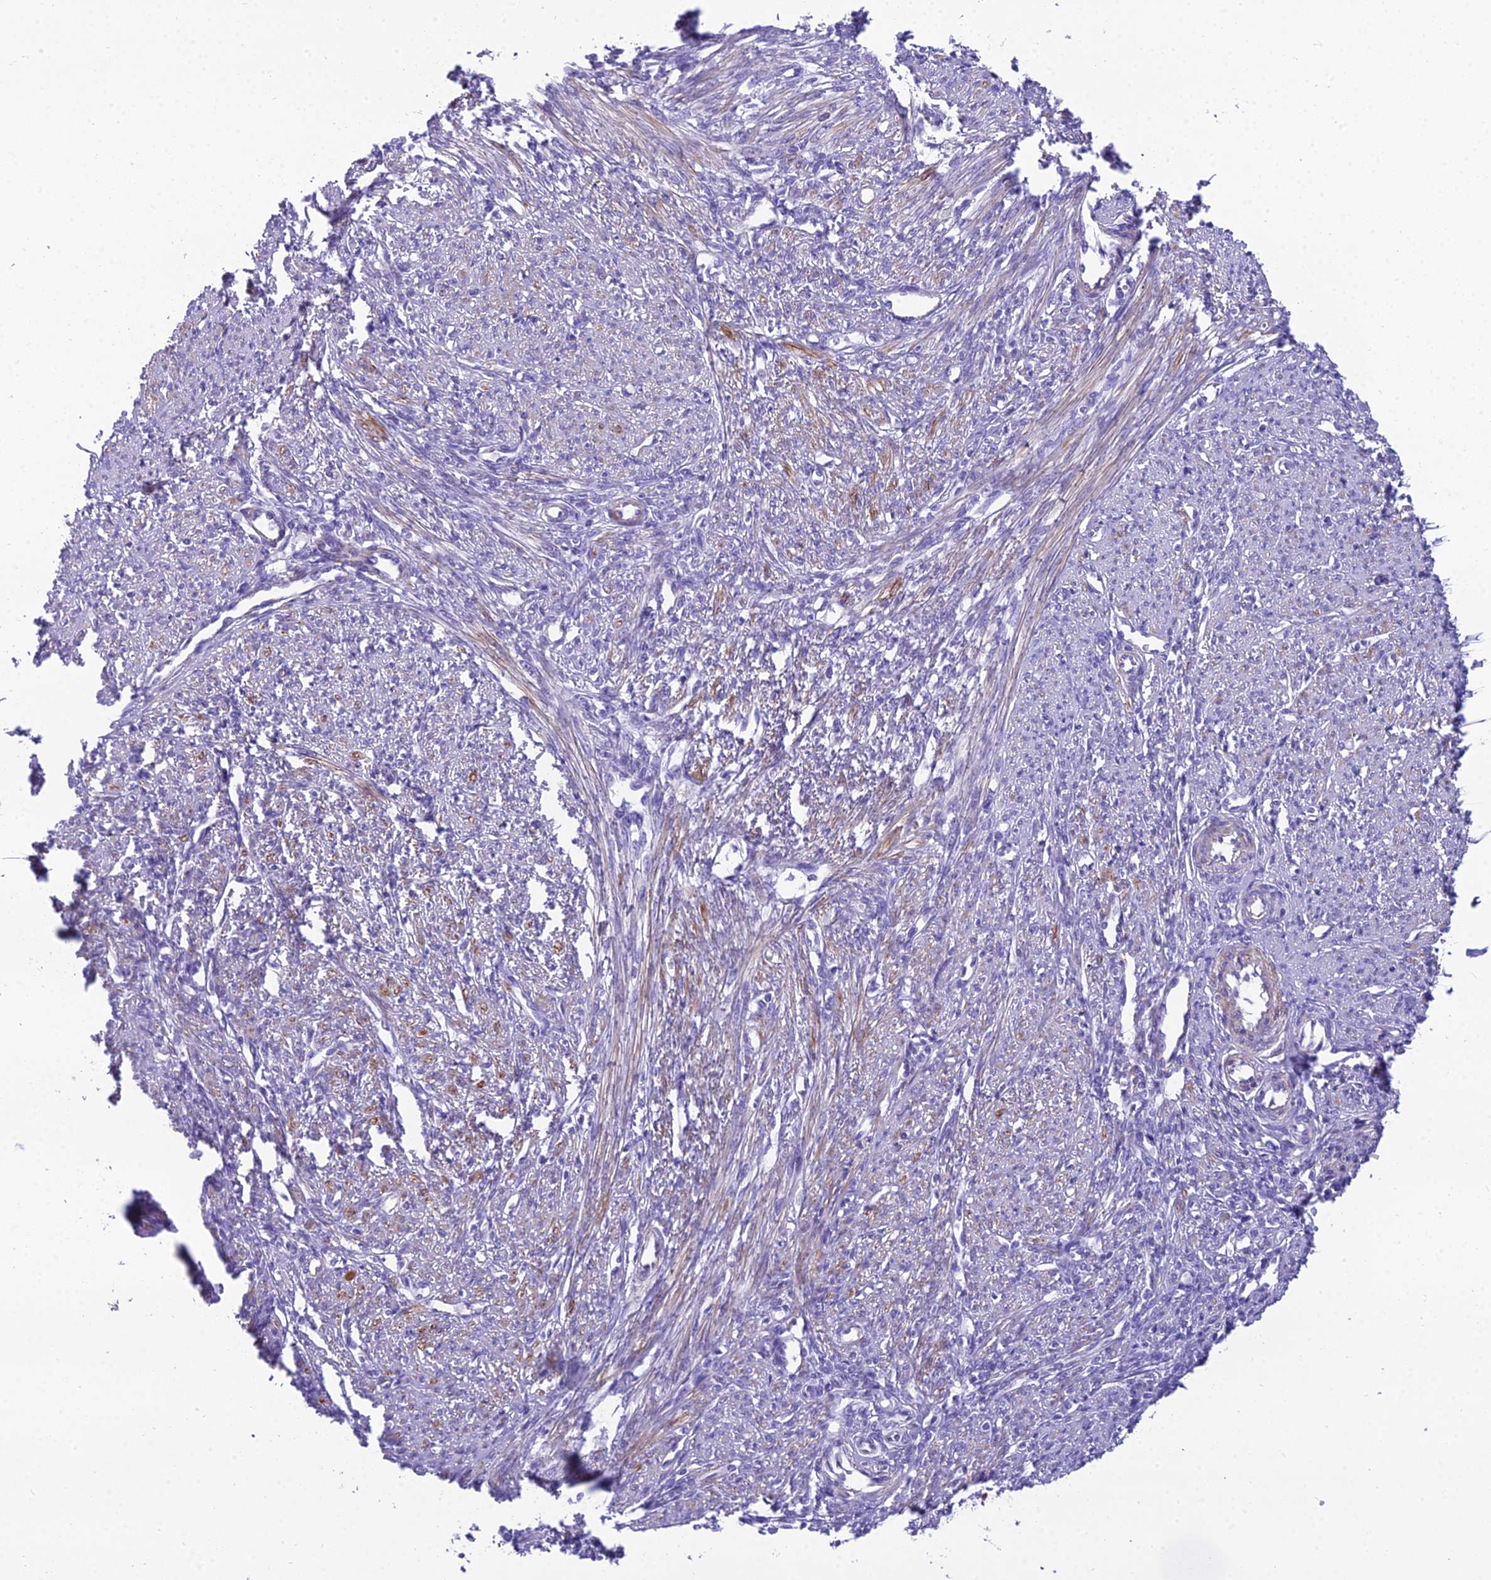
{"staining": {"intensity": "moderate", "quantity": "25%-75%", "location": "cytoplasmic/membranous"}, "tissue": "smooth muscle", "cell_type": "Smooth muscle cells", "image_type": "normal", "snomed": [{"axis": "morphology", "description": "Normal tissue, NOS"}, {"axis": "topography", "description": "Smooth muscle"}, {"axis": "topography", "description": "Uterus"}], "caption": "Approximately 25%-75% of smooth muscle cells in benign human smooth muscle display moderate cytoplasmic/membranous protein expression as visualized by brown immunohistochemical staining.", "gene": "GFRA1", "patient": {"sex": "female", "age": 59}}